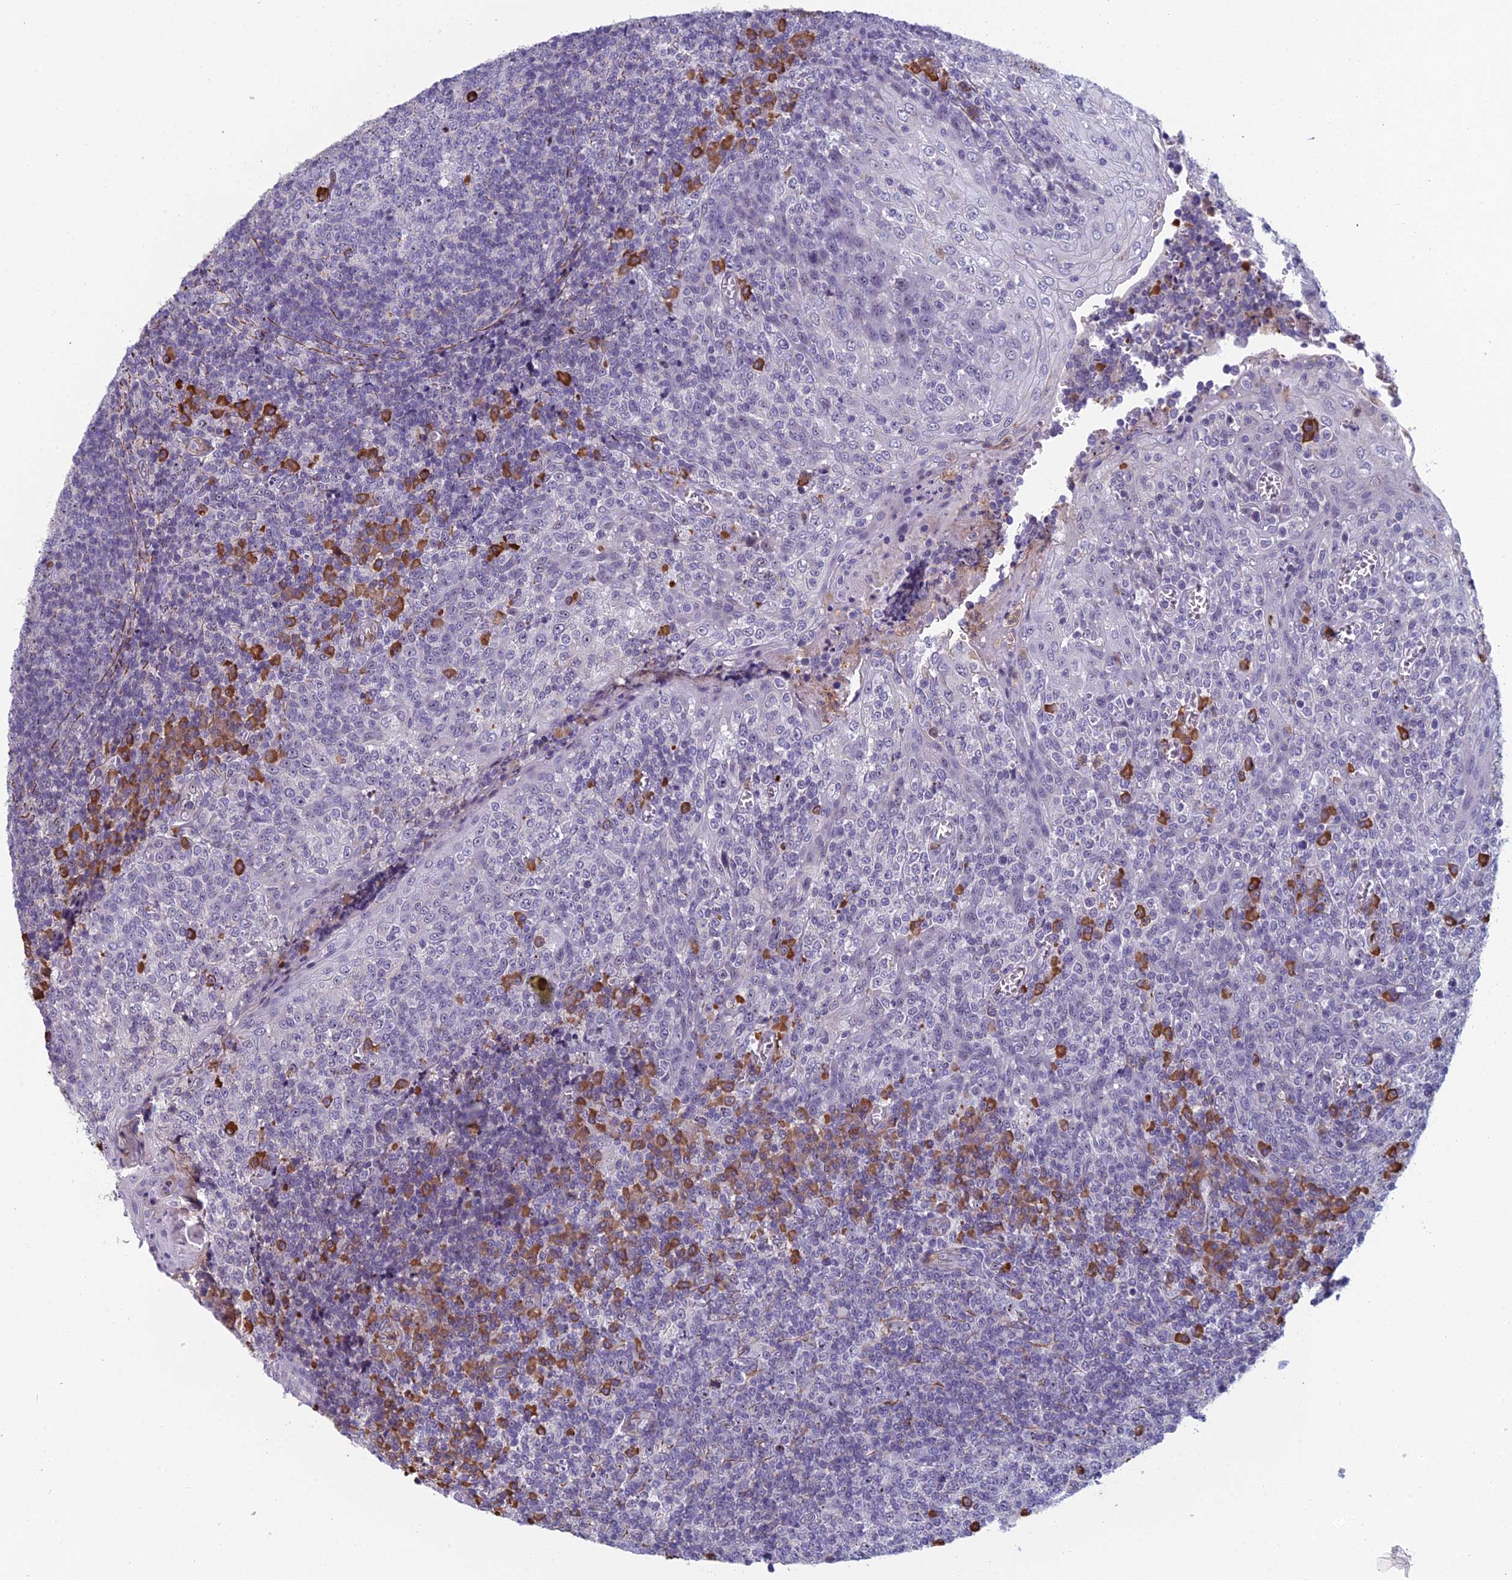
{"staining": {"intensity": "strong", "quantity": "<25%", "location": "cytoplasmic/membranous"}, "tissue": "tonsil", "cell_type": "Germinal center cells", "image_type": "normal", "snomed": [{"axis": "morphology", "description": "Normal tissue, NOS"}, {"axis": "topography", "description": "Tonsil"}], "caption": "Protein staining reveals strong cytoplasmic/membranous expression in approximately <25% of germinal center cells in unremarkable tonsil. (brown staining indicates protein expression, while blue staining denotes nuclei).", "gene": "NOC2L", "patient": {"sex": "female", "age": 19}}